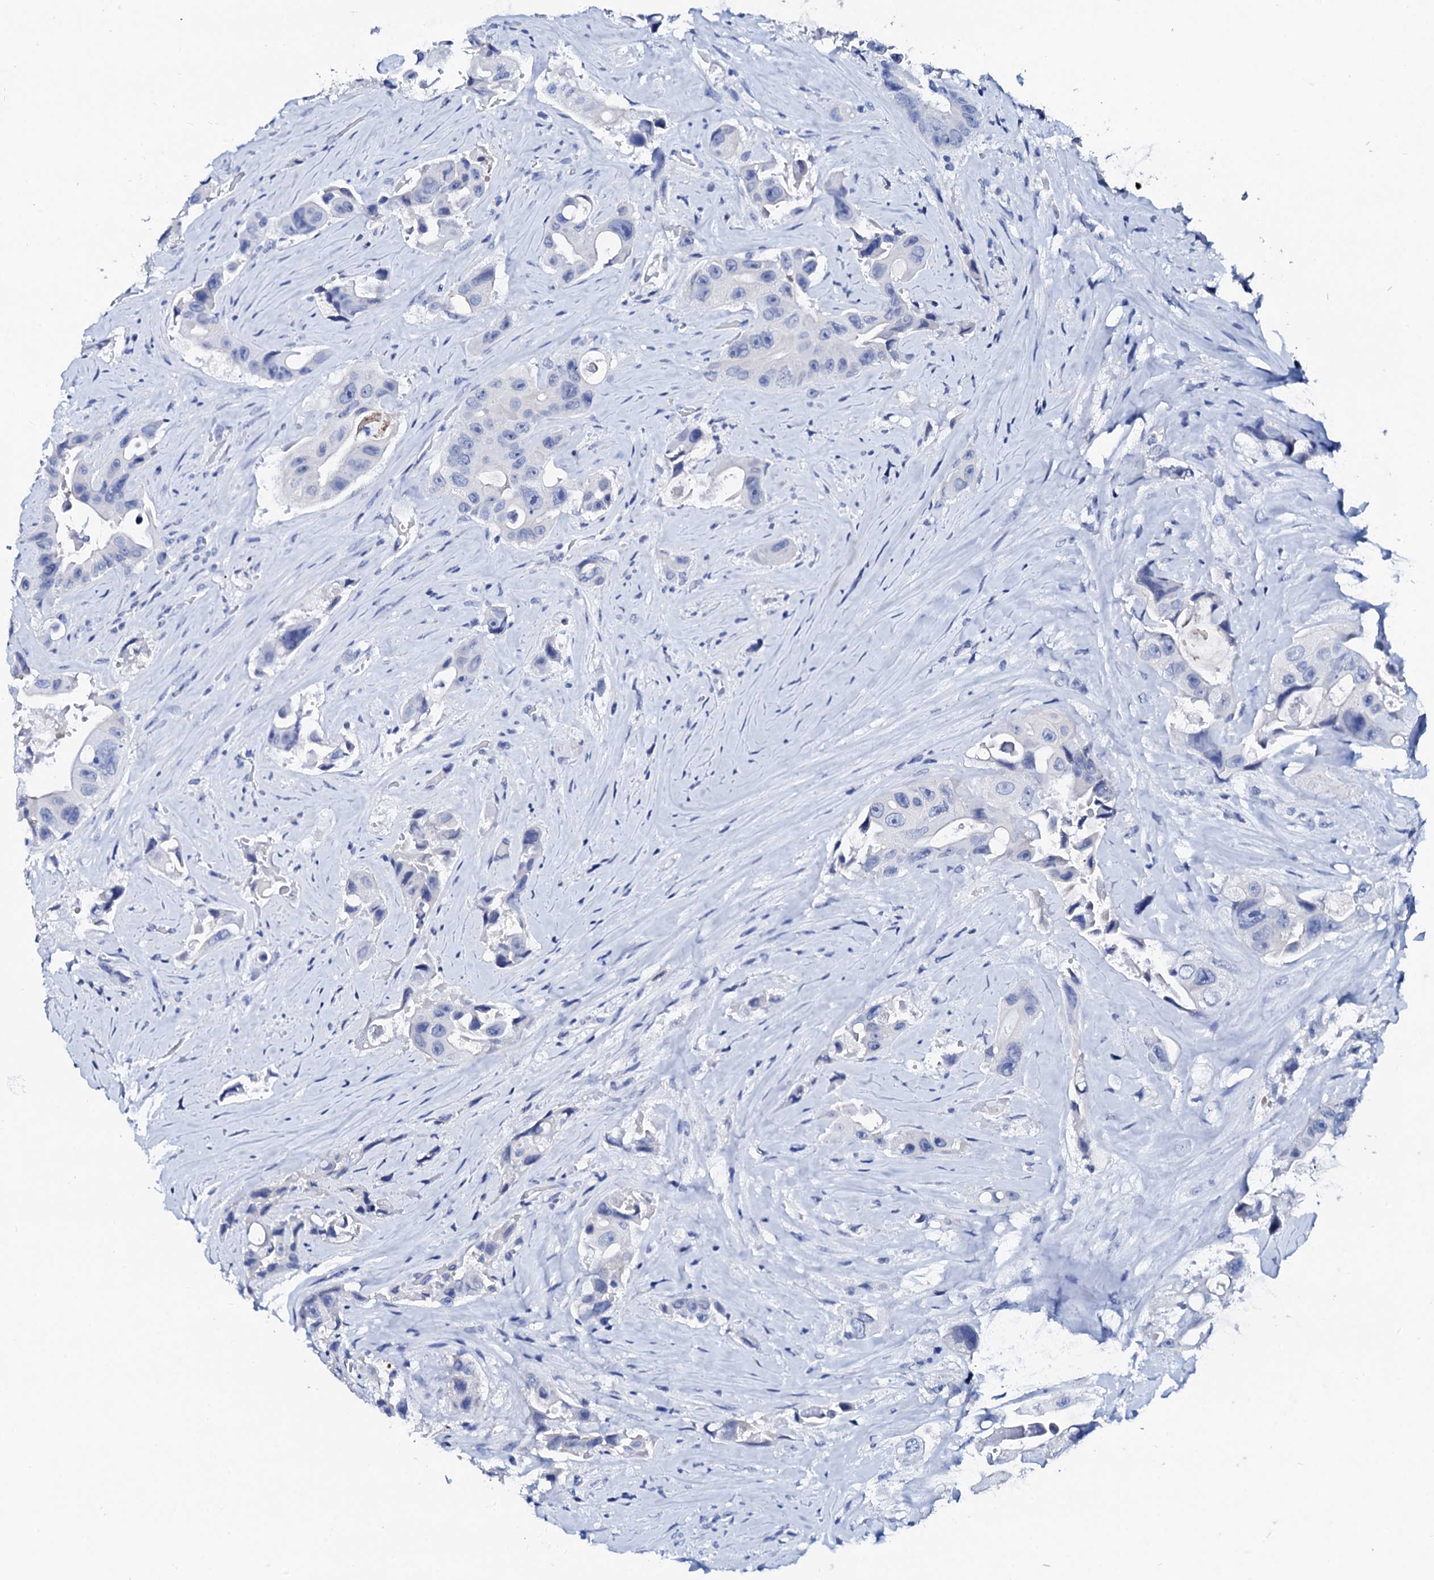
{"staining": {"intensity": "negative", "quantity": "none", "location": "none"}, "tissue": "colorectal cancer", "cell_type": "Tumor cells", "image_type": "cancer", "snomed": [{"axis": "morphology", "description": "Adenocarcinoma, NOS"}, {"axis": "topography", "description": "Colon"}], "caption": "A high-resolution micrograph shows immunohistochemistry (IHC) staining of colorectal adenocarcinoma, which shows no significant positivity in tumor cells.", "gene": "SPATA19", "patient": {"sex": "female", "age": 46}}